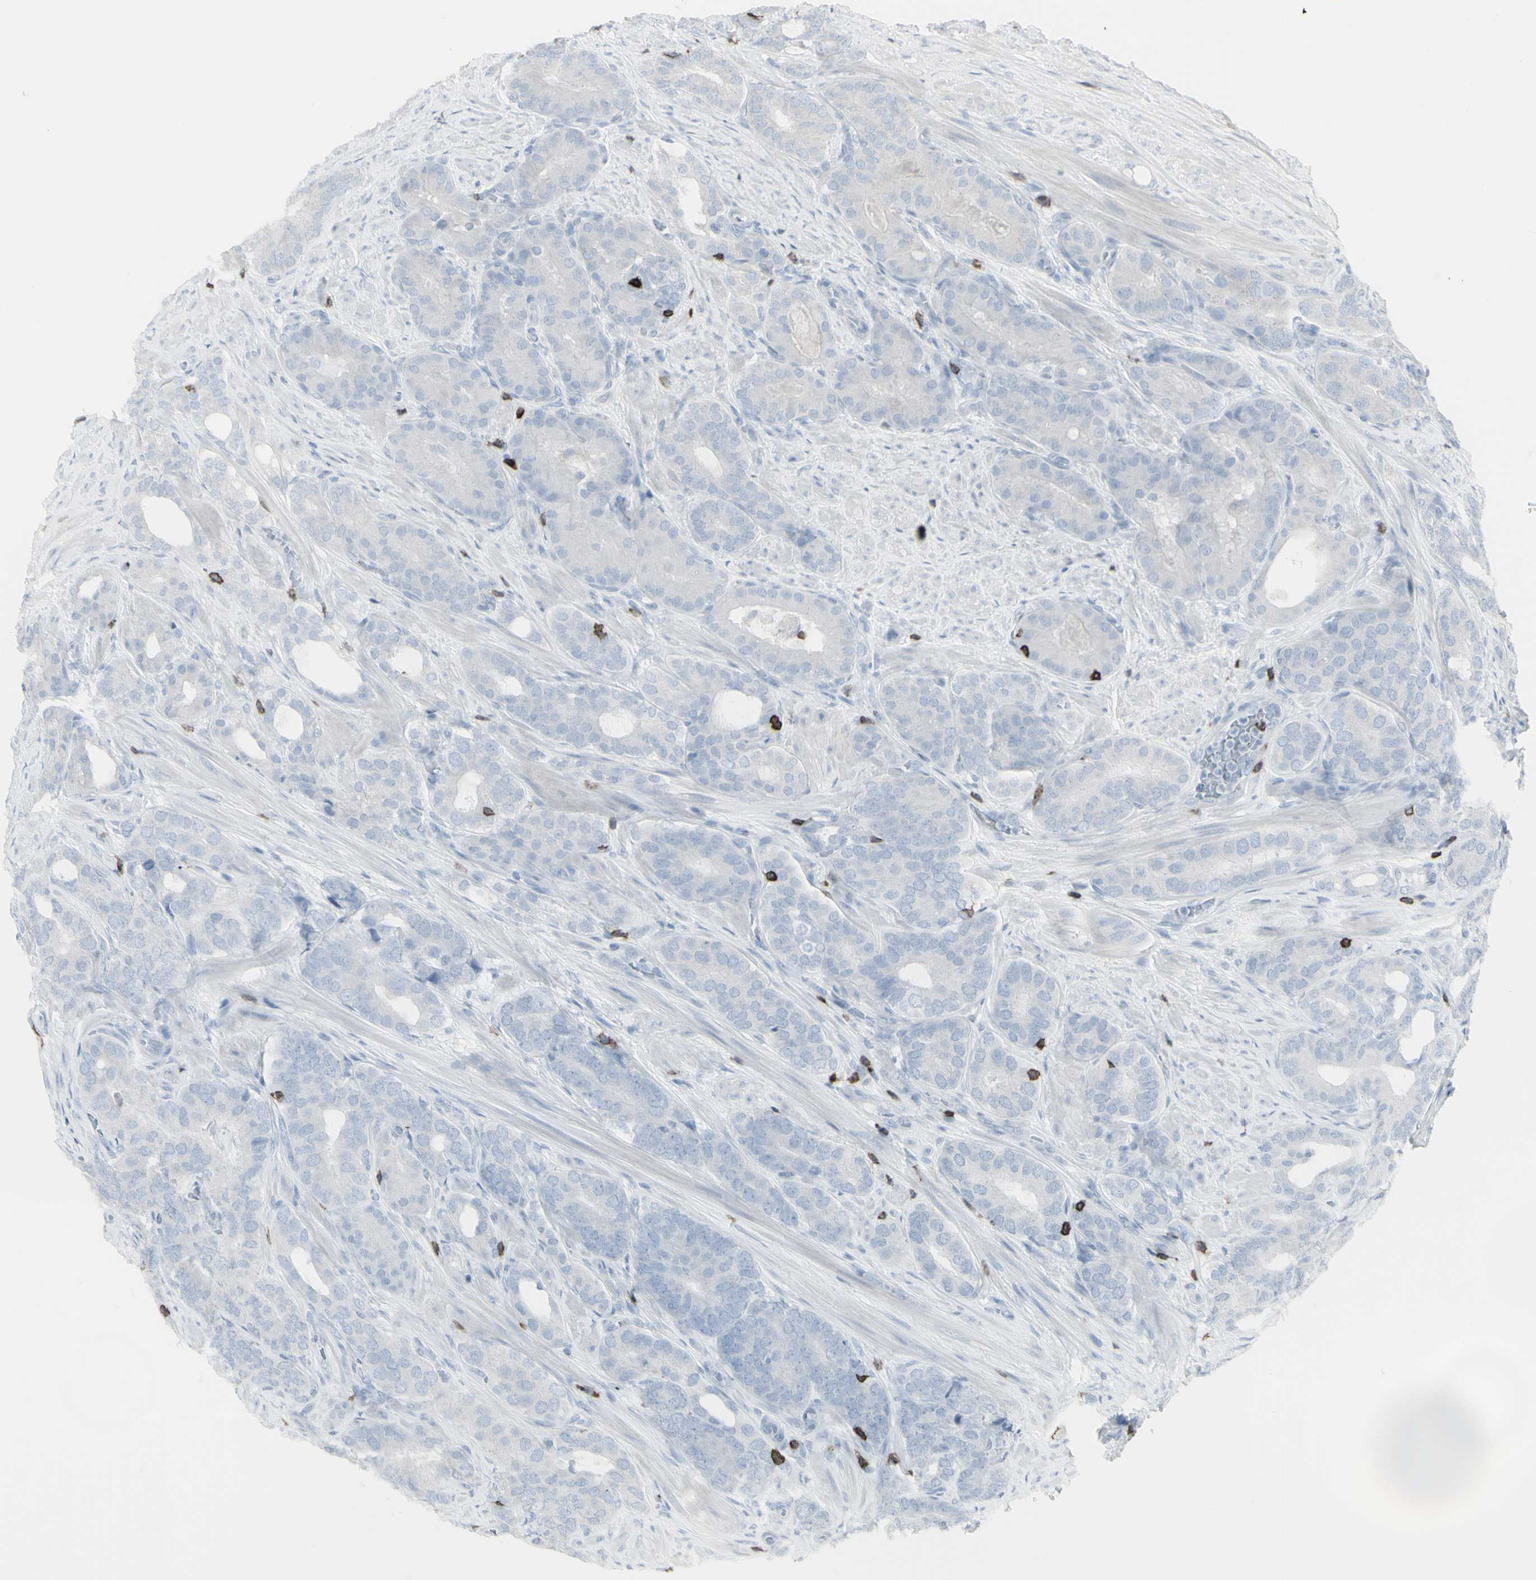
{"staining": {"intensity": "negative", "quantity": "none", "location": "none"}, "tissue": "prostate cancer", "cell_type": "Tumor cells", "image_type": "cancer", "snomed": [{"axis": "morphology", "description": "Adenocarcinoma, Low grade"}, {"axis": "topography", "description": "Prostate"}], "caption": "DAB (3,3'-diaminobenzidine) immunohistochemical staining of prostate cancer demonstrates no significant staining in tumor cells.", "gene": "CD247", "patient": {"sex": "male", "age": 63}}